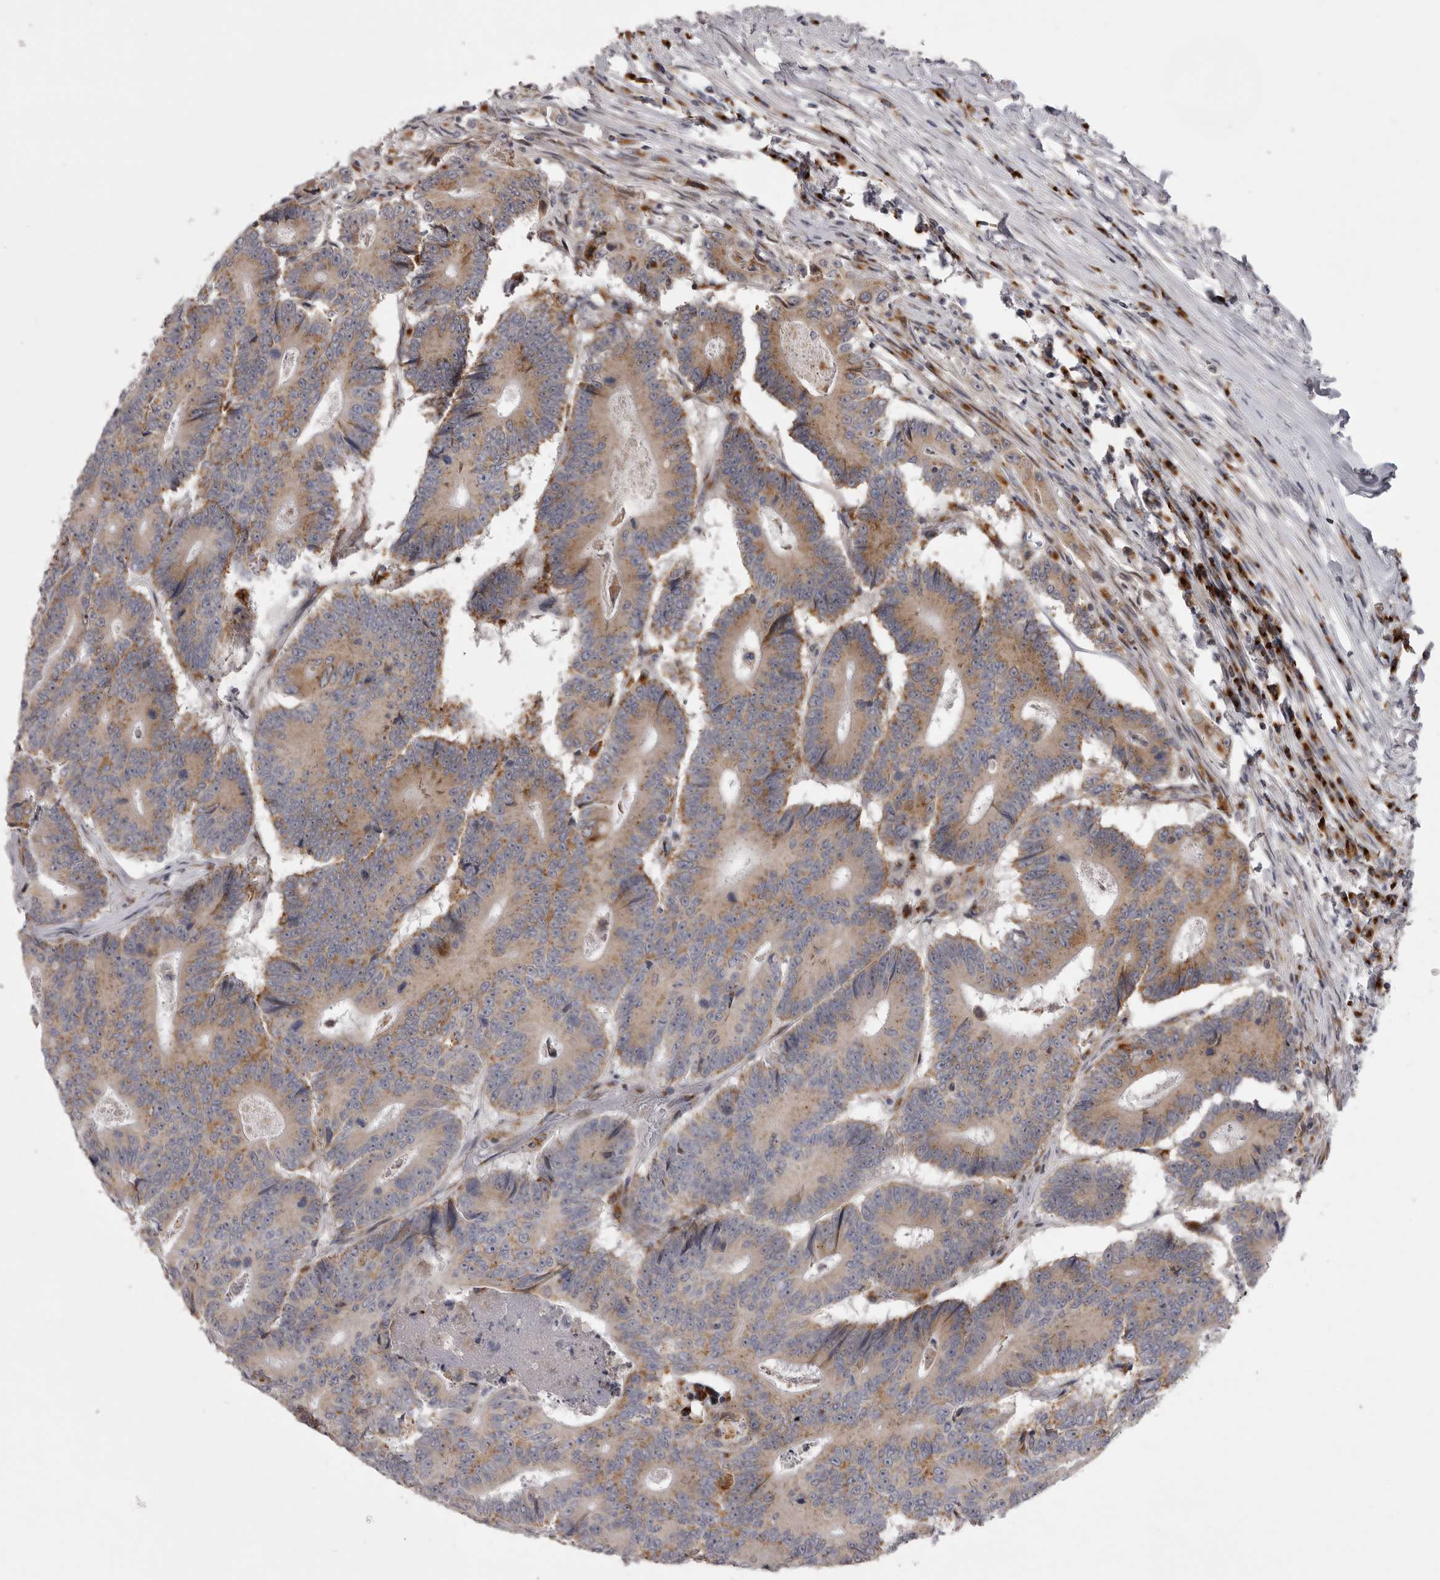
{"staining": {"intensity": "moderate", "quantity": ">75%", "location": "cytoplasmic/membranous"}, "tissue": "colorectal cancer", "cell_type": "Tumor cells", "image_type": "cancer", "snomed": [{"axis": "morphology", "description": "Adenocarcinoma, NOS"}, {"axis": "topography", "description": "Colon"}], "caption": "This image reveals colorectal cancer (adenocarcinoma) stained with immunohistochemistry to label a protein in brown. The cytoplasmic/membranous of tumor cells show moderate positivity for the protein. Nuclei are counter-stained blue.", "gene": "WDR47", "patient": {"sex": "male", "age": 83}}